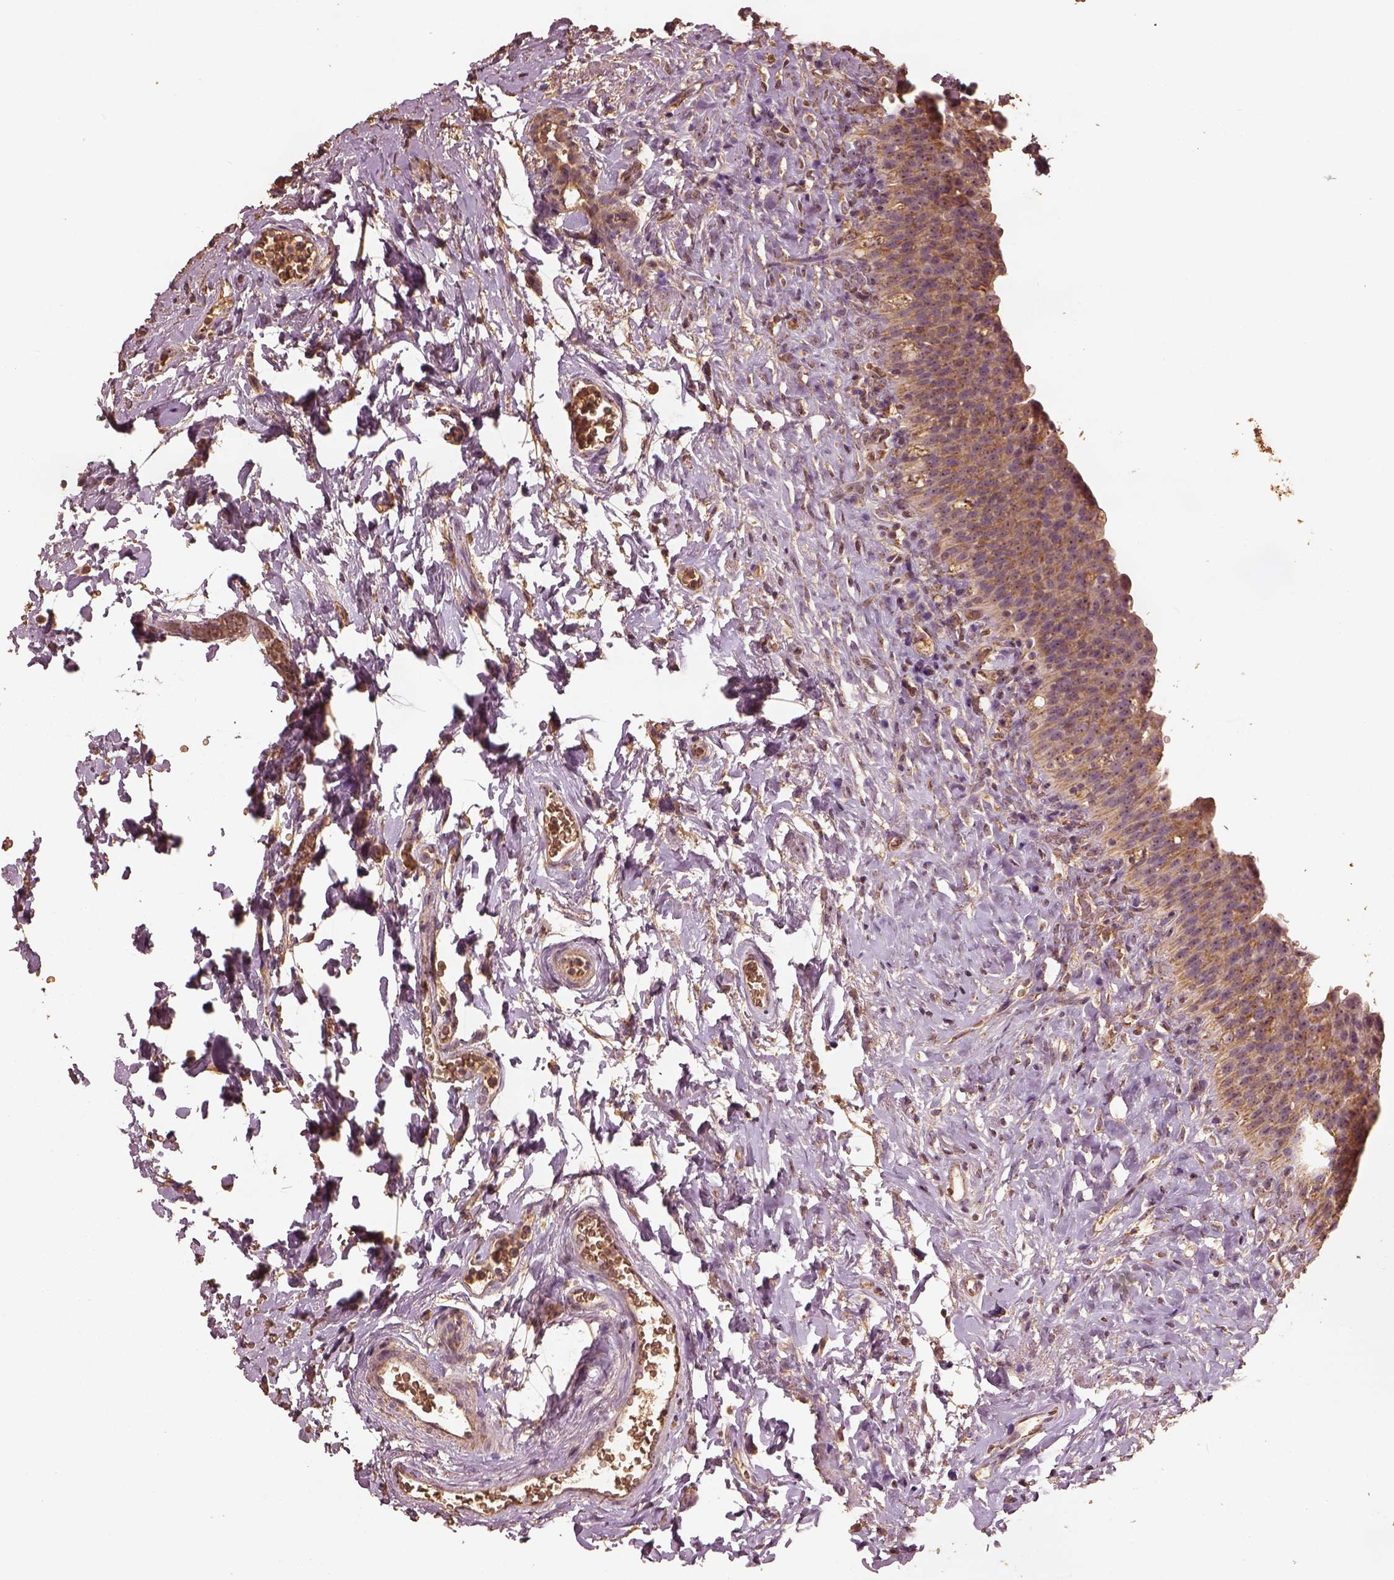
{"staining": {"intensity": "moderate", "quantity": ">75%", "location": "cytoplasmic/membranous,nuclear"}, "tissue": "urinary bladder", "cell_type": "Urothelial cells", "image_type": "normal", "snomed": [{"axis": "morphology", "description": "Normal tissue, NOS"}, {"axis": "topography", "description": "Urinary bladder"}], "caption": "Immunohistochemical staining of unremarkable urinary bladder displays moderate cytoplasmic/membranous,nuclear protein staining in about >75% of urothelial cells.", "gene": "PTGES2", "patient": {"sex": "male", "age": 76}}